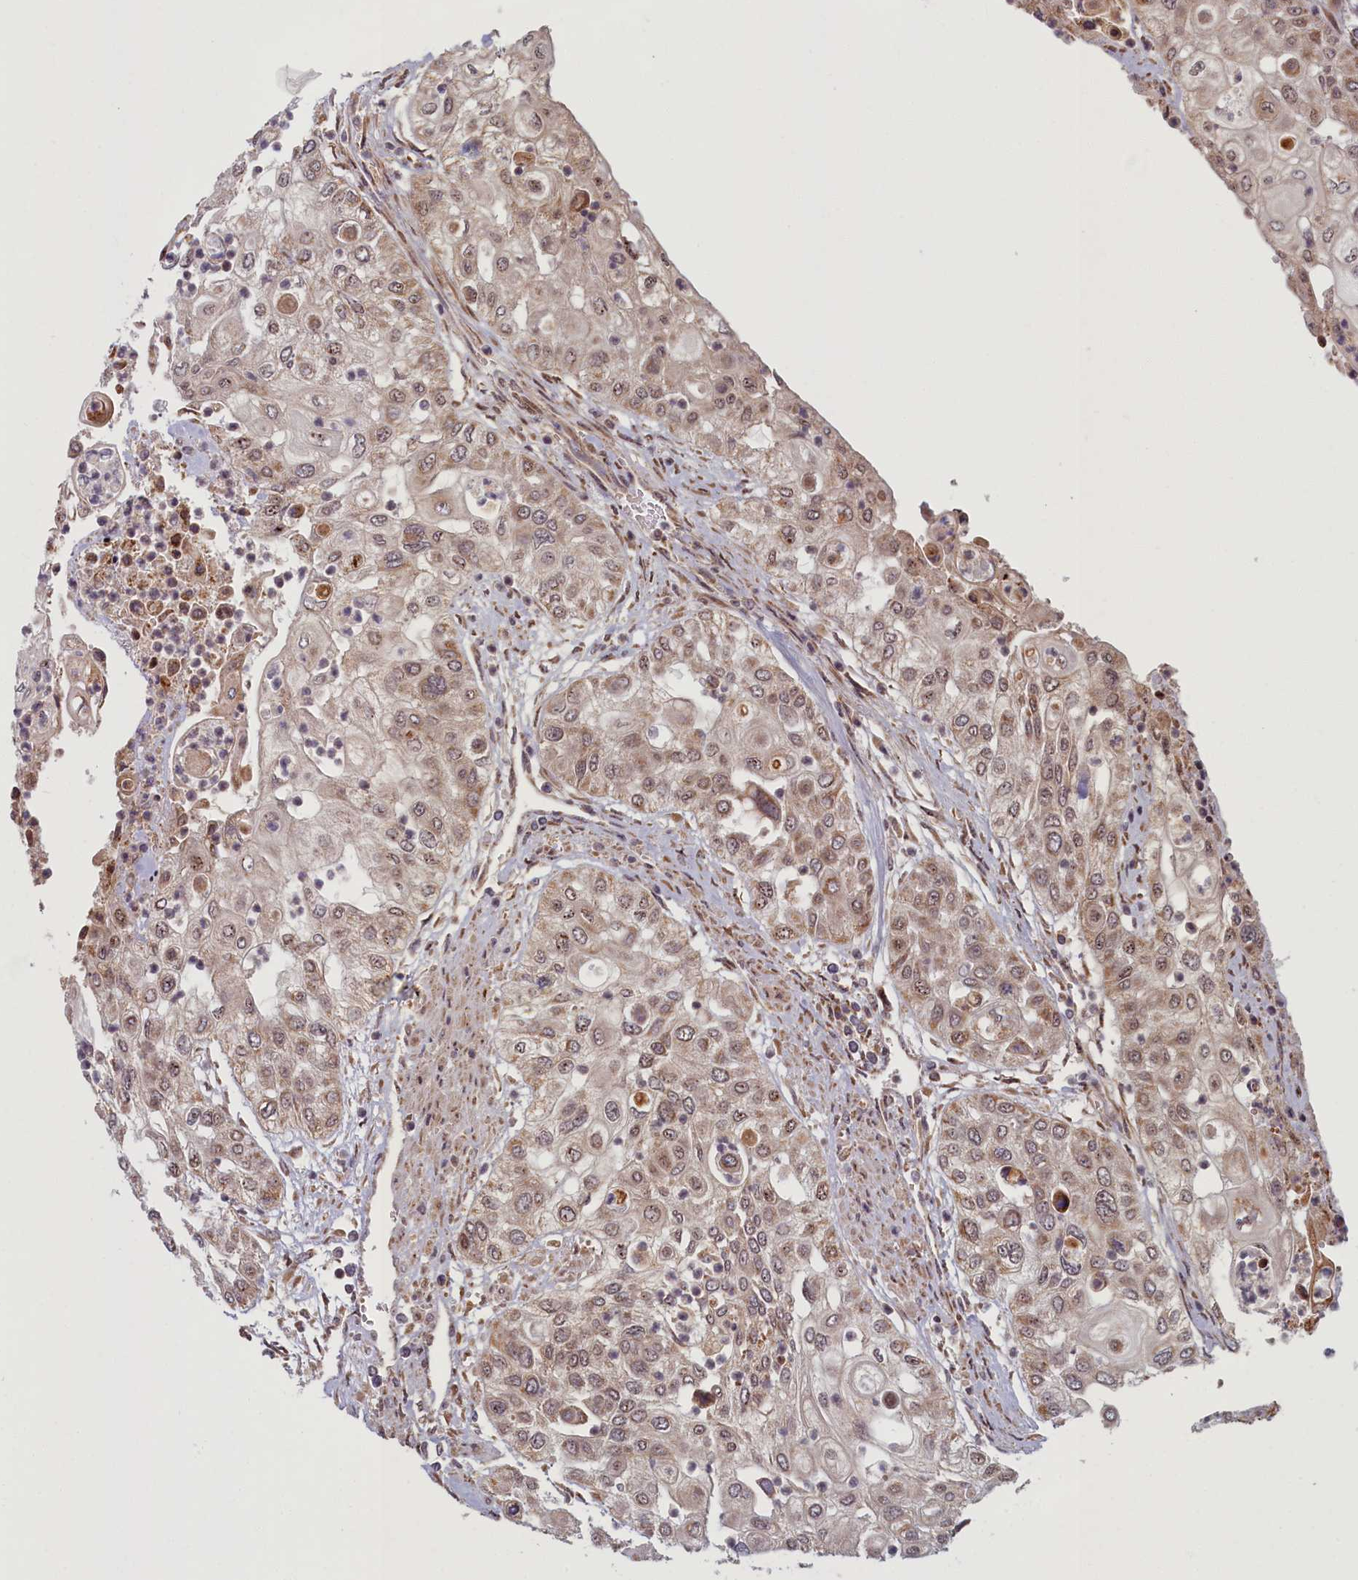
{"staining": {"intensity": "weak", "quantity": ">75%", "location": "cytoplasmic/membranous,nuclear"}, "tissue": "urothelial cancer", "cell_type": "Tumor cells", "image_type": "cancer", "snomed": [{"axis": "morphology", "description": "Urothelial carcinoma, High grade"}, {"axis": "topography", "description": "Urinary bladder"}], "caption": "Protein expression analysis of human urothelial cancer reveals weak cytoplasmic/membranous and nuclear staining in about >75% of tumor cells.", "gene": "PLA2G10", "patient": {"sex": "female", "age": 79}}